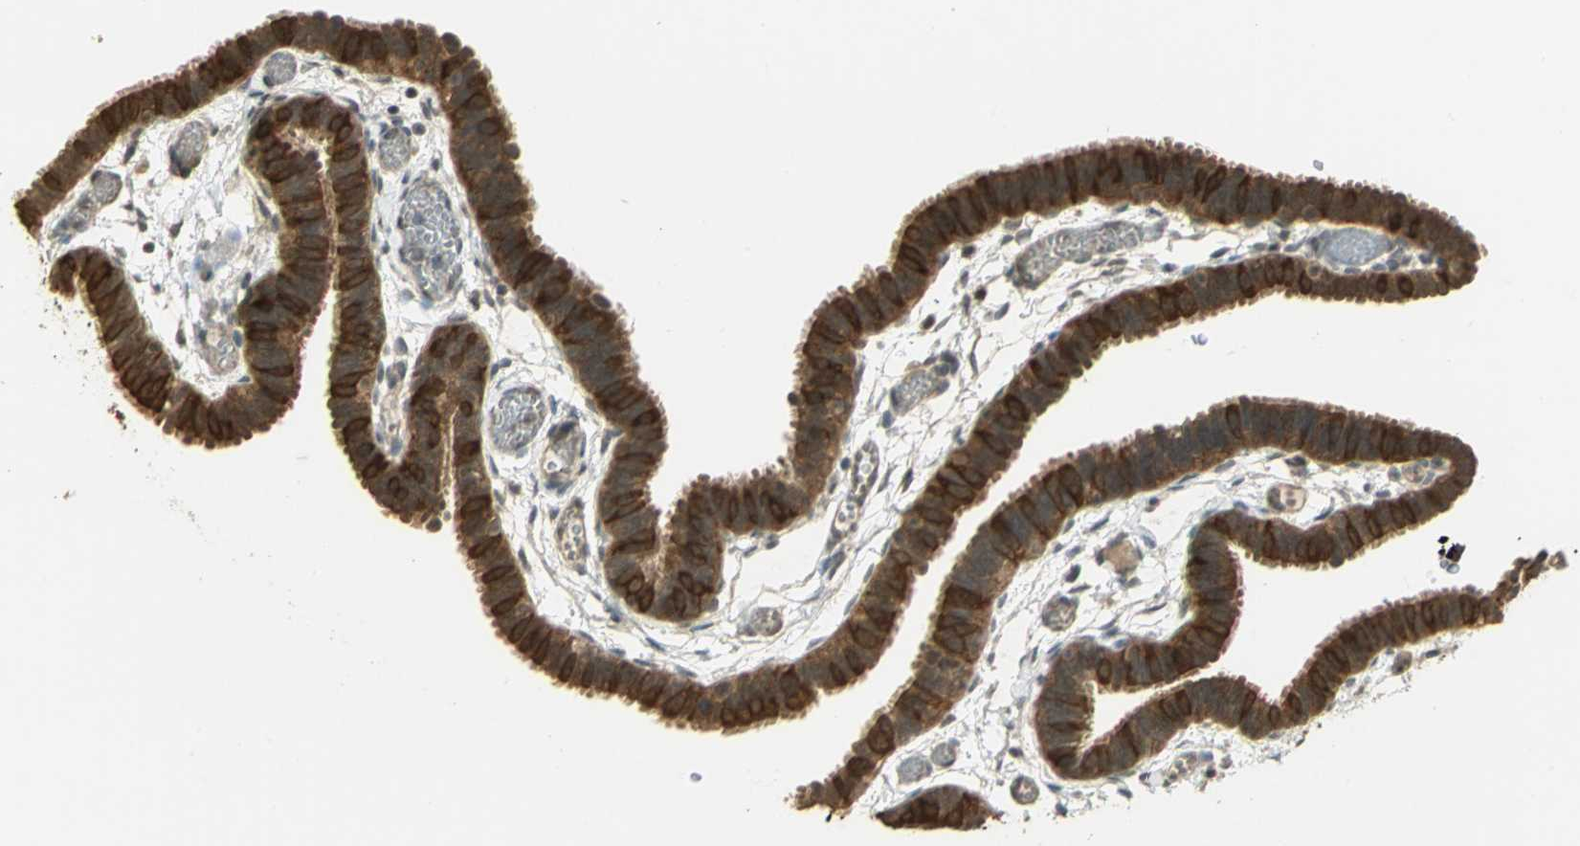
{"staining": {"intensity": "strong", "quantity": ">75%", "location": "cytoplasmic/membranous"}, "tissue": "fallopian tube", "cell_type": "Glandular cells", "image_type": "normal", "snomed": [{"axis": "morphology", "description": "Normal tissue, NOS"}, {"axis": "topography", "description": "Fallopian tube"}], "caption": "IHC of normal fallopian tube displays high levels of strong cytoplasmic/membranous positivity in about >75% of glandular cells. IHC stains the protein in brown and the nuclei are stained blue.", "gene": "CDC34", "patient": {"sex": "female", "age": 29}}